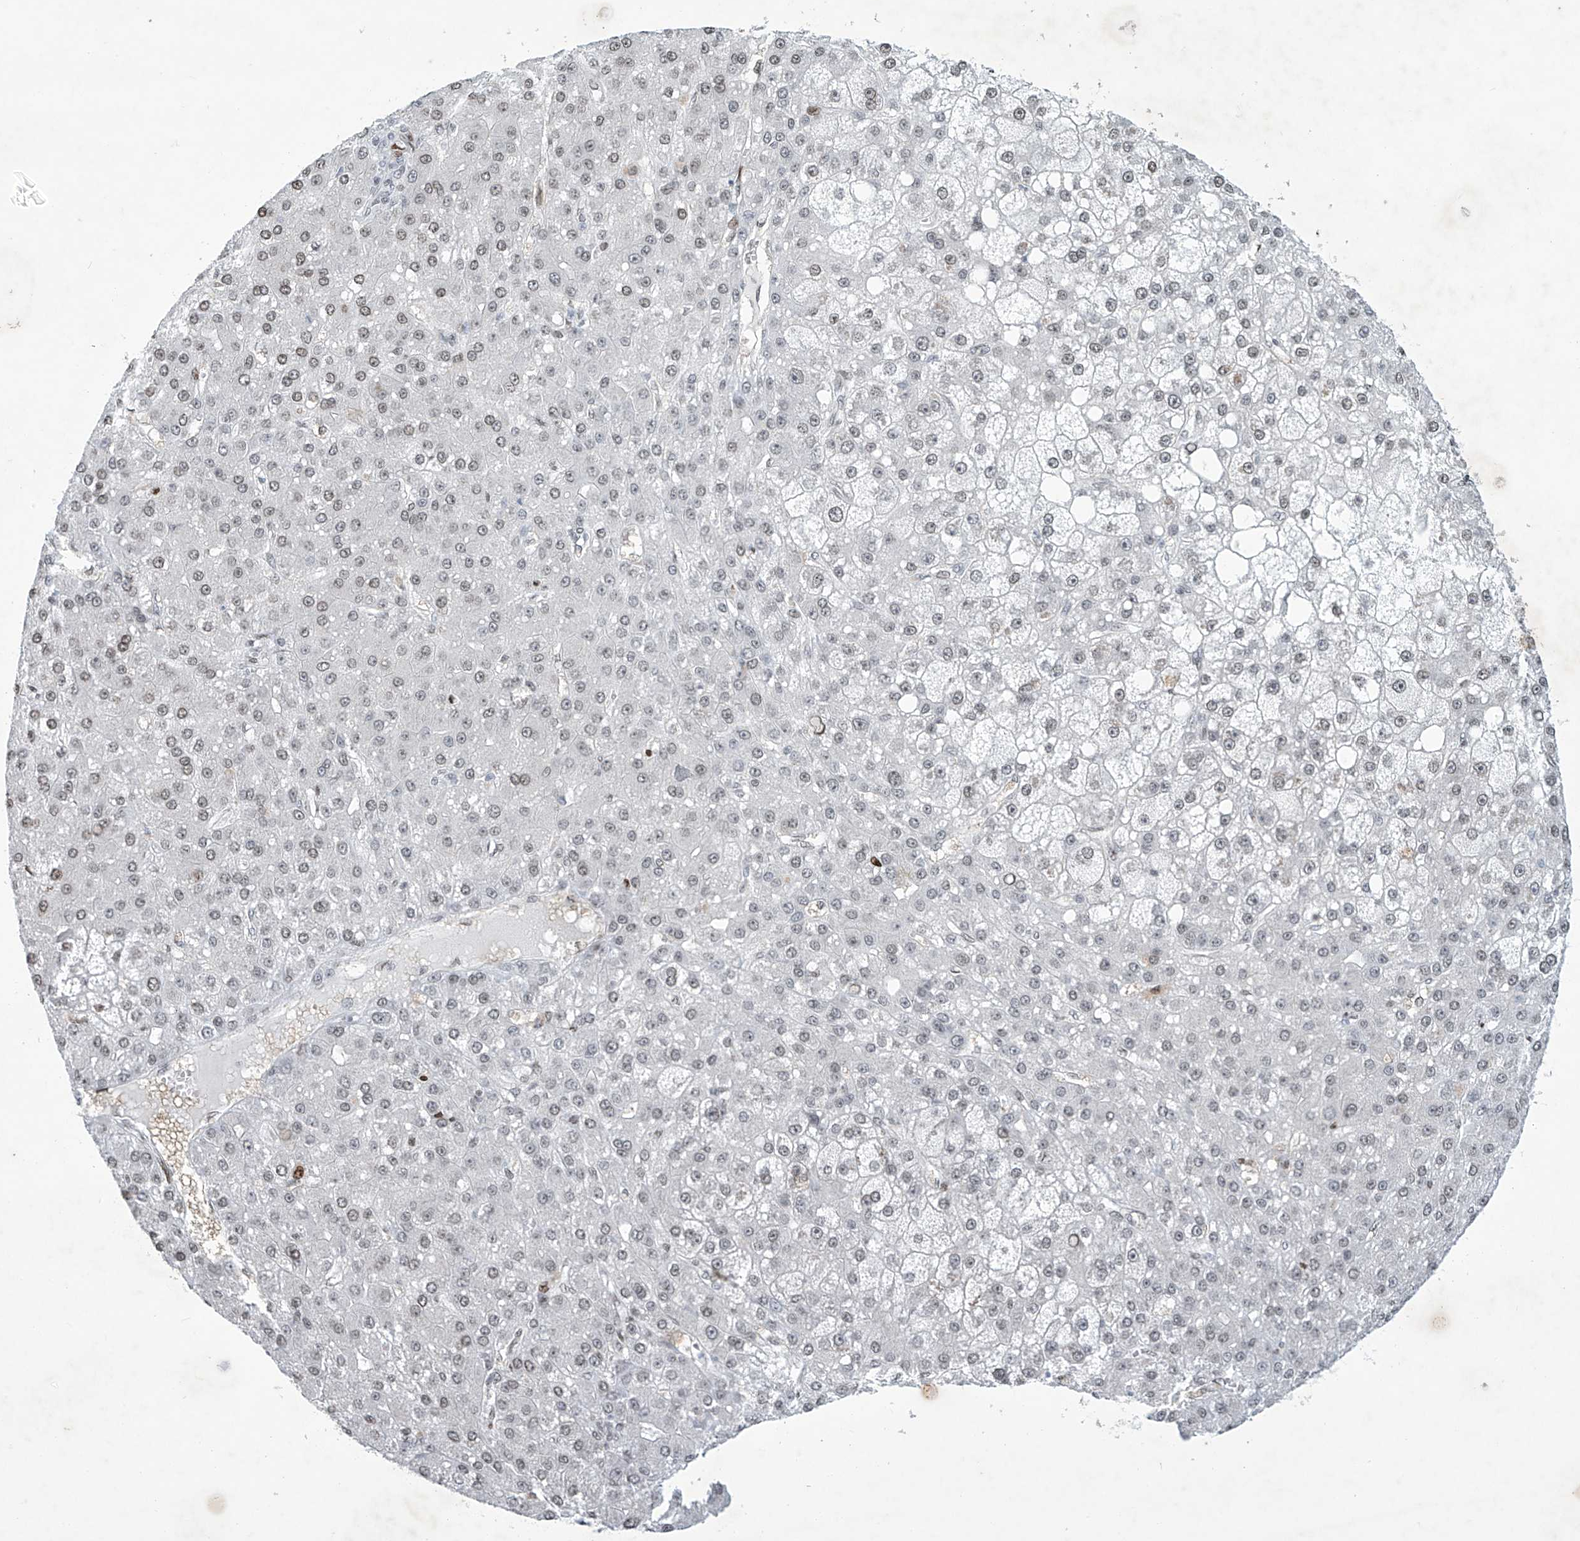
{"staining": {"intensity": "weak", "quantity": ">75%", "location": "nuclear"}, "tissue": "liver cancer", "cell_type": "Tumor cells", "image_type": "cancer", "snomed": [{"axis": "morphology", "description": "Carcinoma, Hepatocellular, NOS"}, {"axis": "topography", "description": "Liver"}], "caption": "The image demonstrates staining of liver cancer (hepatocellular carcinoma), revealing weak nuclear protein positivity (brown color) within tumor cells.", "gene": "RFX7", "patient": {"sex": "male", "age": 67}}